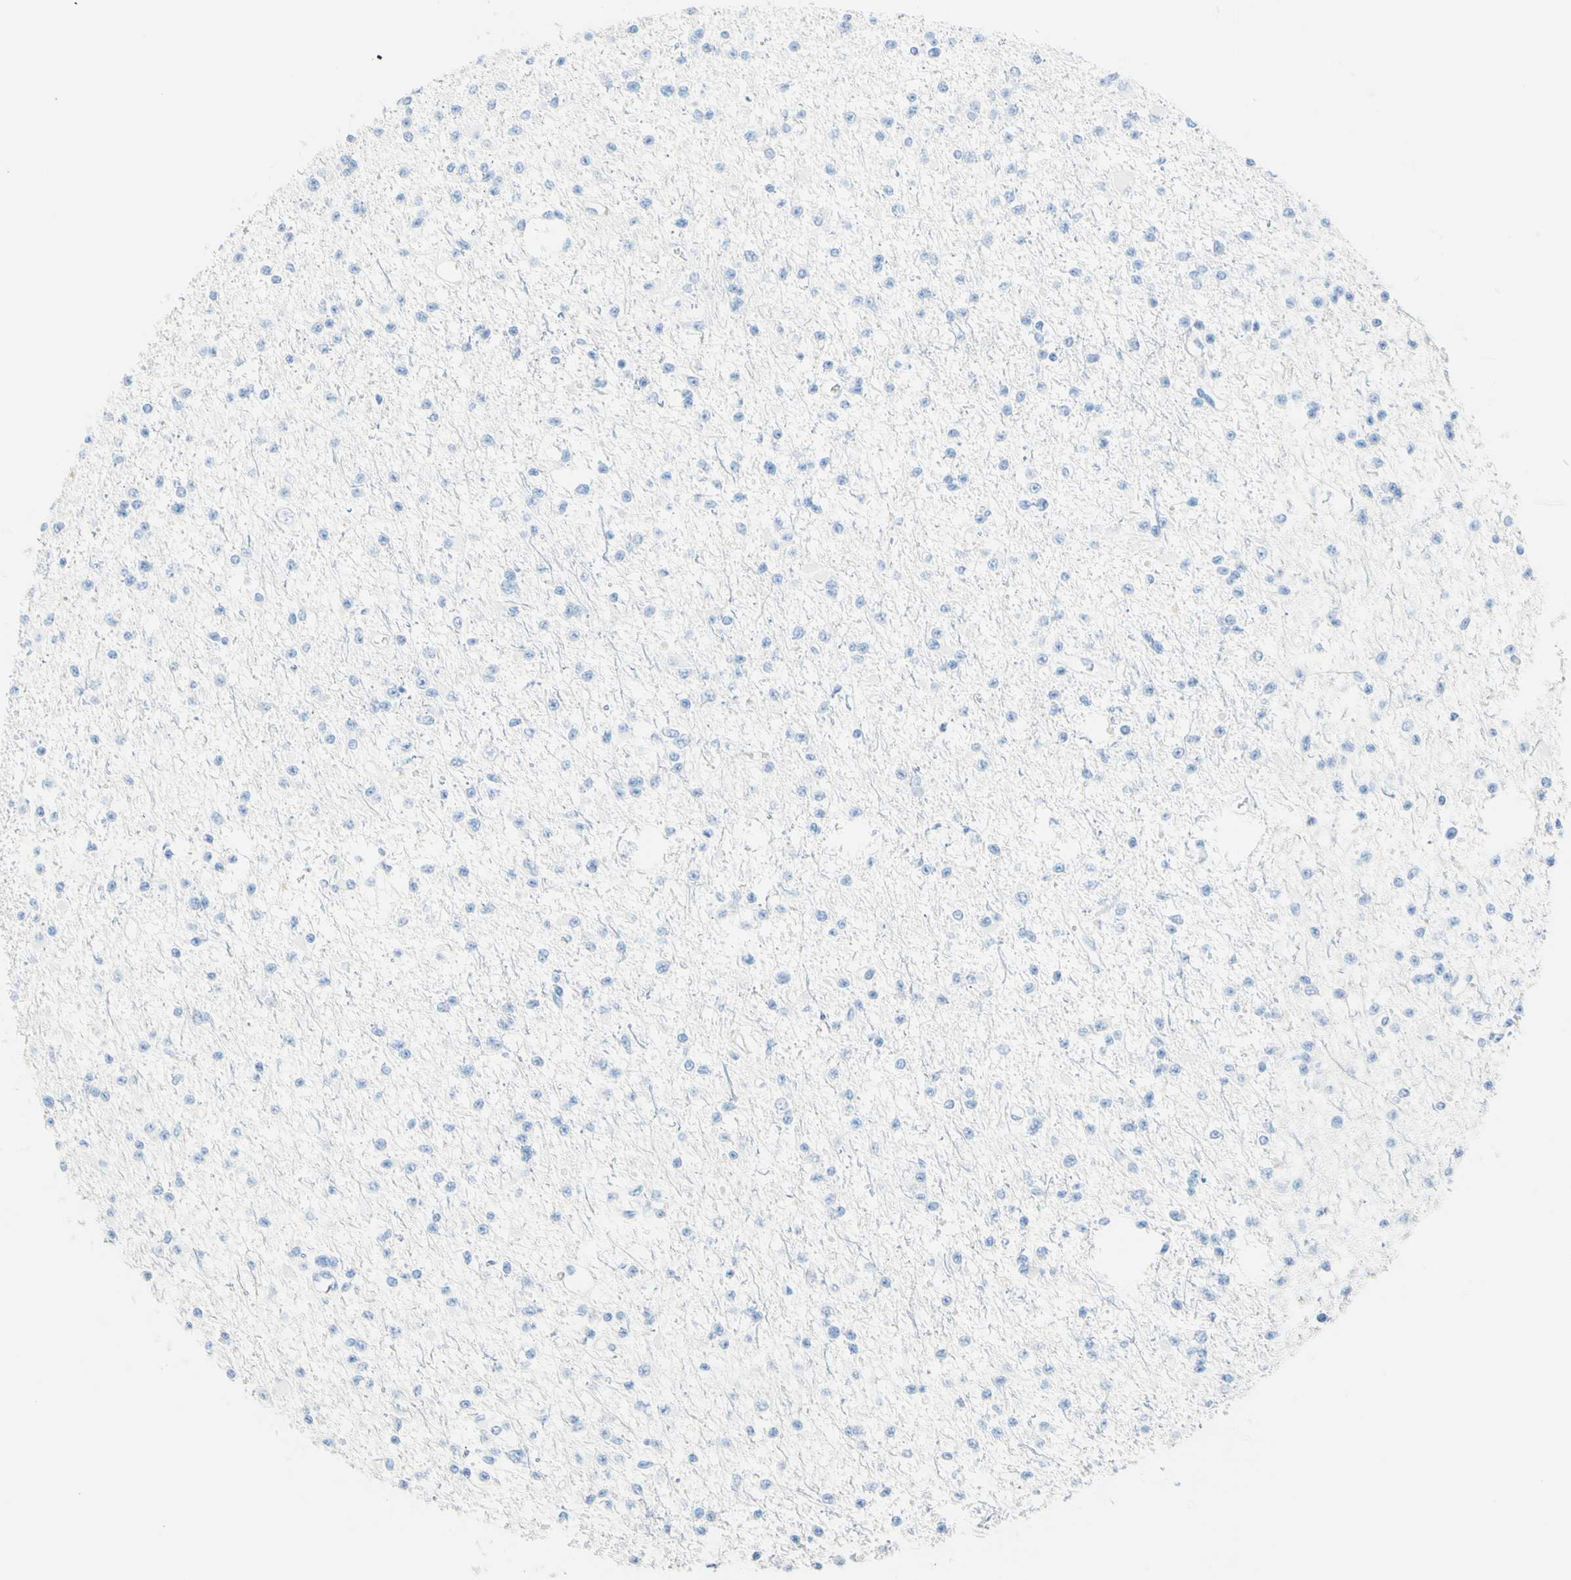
{"staining": {"intensity": "negative", "quantity": "none", "location": "none"}, "tissue": "glioma", "cell_type": "Tumor cells", "image_type": "cancer", "snomed": [{"axis": "morphology", "description": "Glioma, malignant, Low grade"}, {"axis": "topography", "description": "Brain"}], "caption": "Immunohistochemistry (IHC) micrograph of human glioma stained for a protein (brown), which exhibits no expression in tumor cells. Nuclei are stained in blue.", "gene": "IL6ST", "patient": {"sex": "female", "age": 22}}